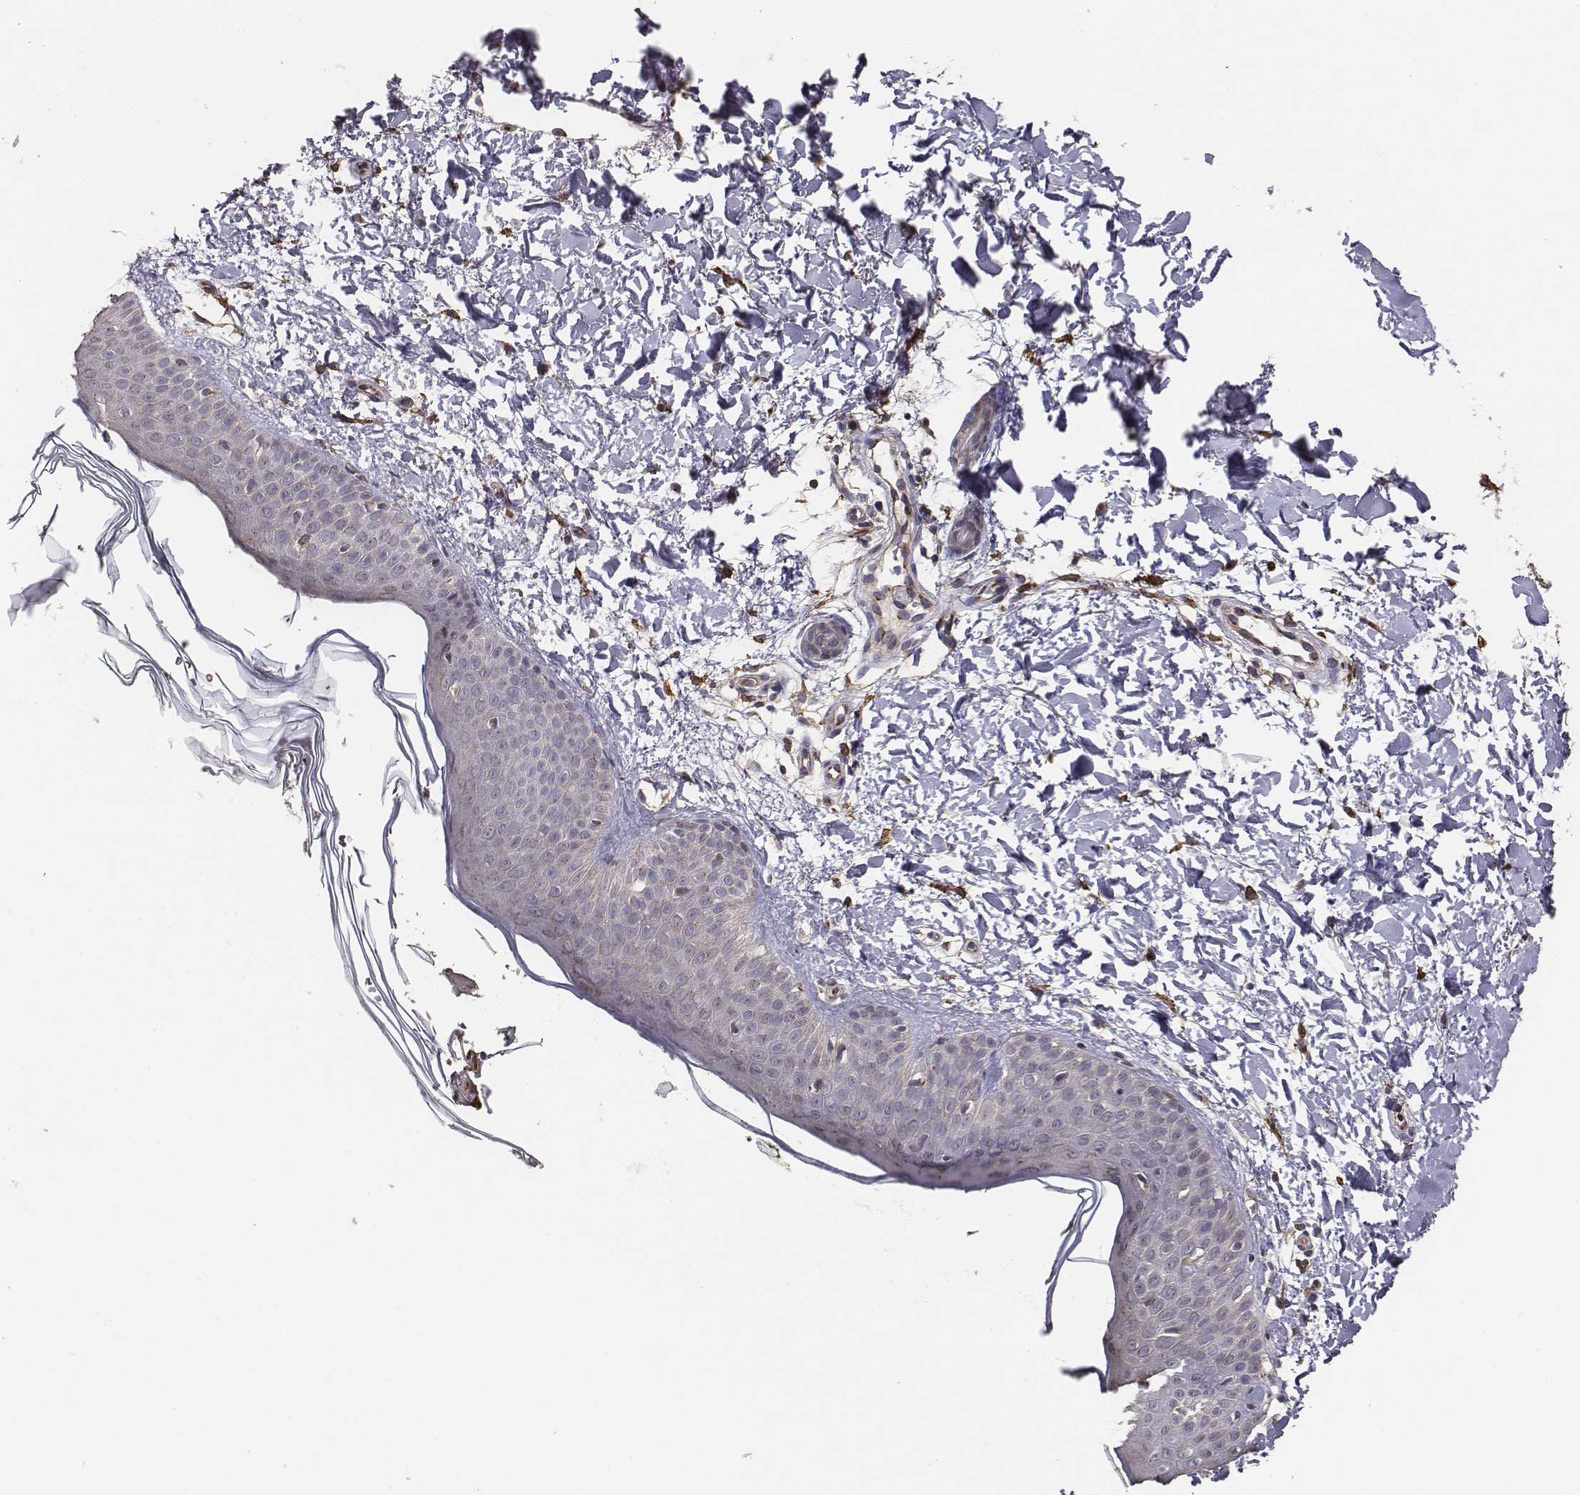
{"staining": {"intensity": "strong", "quantity": ">75%", "location": "cytoplasmic/membranous"}, "tissue": "skin", "cell_type": "Fibroblasts", "image_type": "normal", "snomed": [{"axis": "morphology", "description": "Normal tissue, NOS"}, {"axis": "topography", "description": "Skin"}], "caption": "High-power microscopy captured an IHC image of unremarkable skin, revealing strong cytoplasmic/membranous staining in approximately >75% of fibroblasts.", "gene": "AP1B1", "patient": {"sex": "female", "age": 62}}